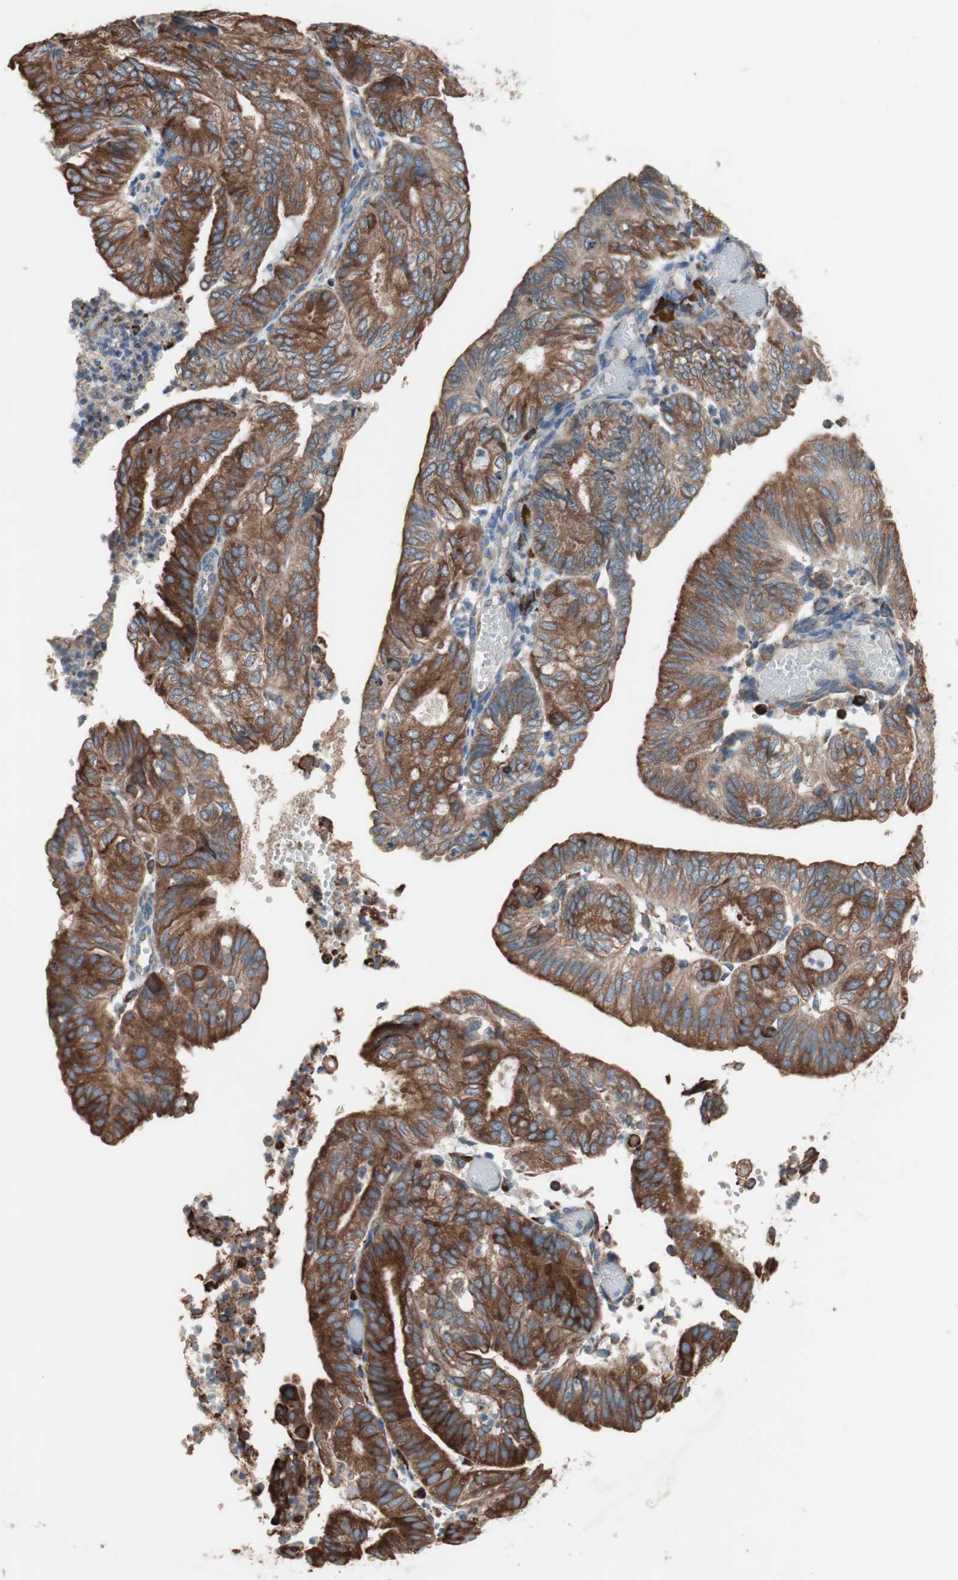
{"staining": {"intensity": "moderate", "quantity": ">75%", "location": "cytoplasmic/membranous"}, "tissue": "endometrial cancer", "cell_type": "Tumor cells", "image_type": "cancer", "snomed": [{"axis": "morphology", "description": "Adenocarcinoma, NOS"}, {"axis": "topography", "description": "Uterus"}], "caption": "A brown stain highlights moderate cytoplasmic/membranous positivity of a protein in endometrial cancer tumor cells. (DAB IHC with brightfield microscopy, high magnification).", "gene": "SLC27A4", "patient": {"sex": "female", "age": 60}}